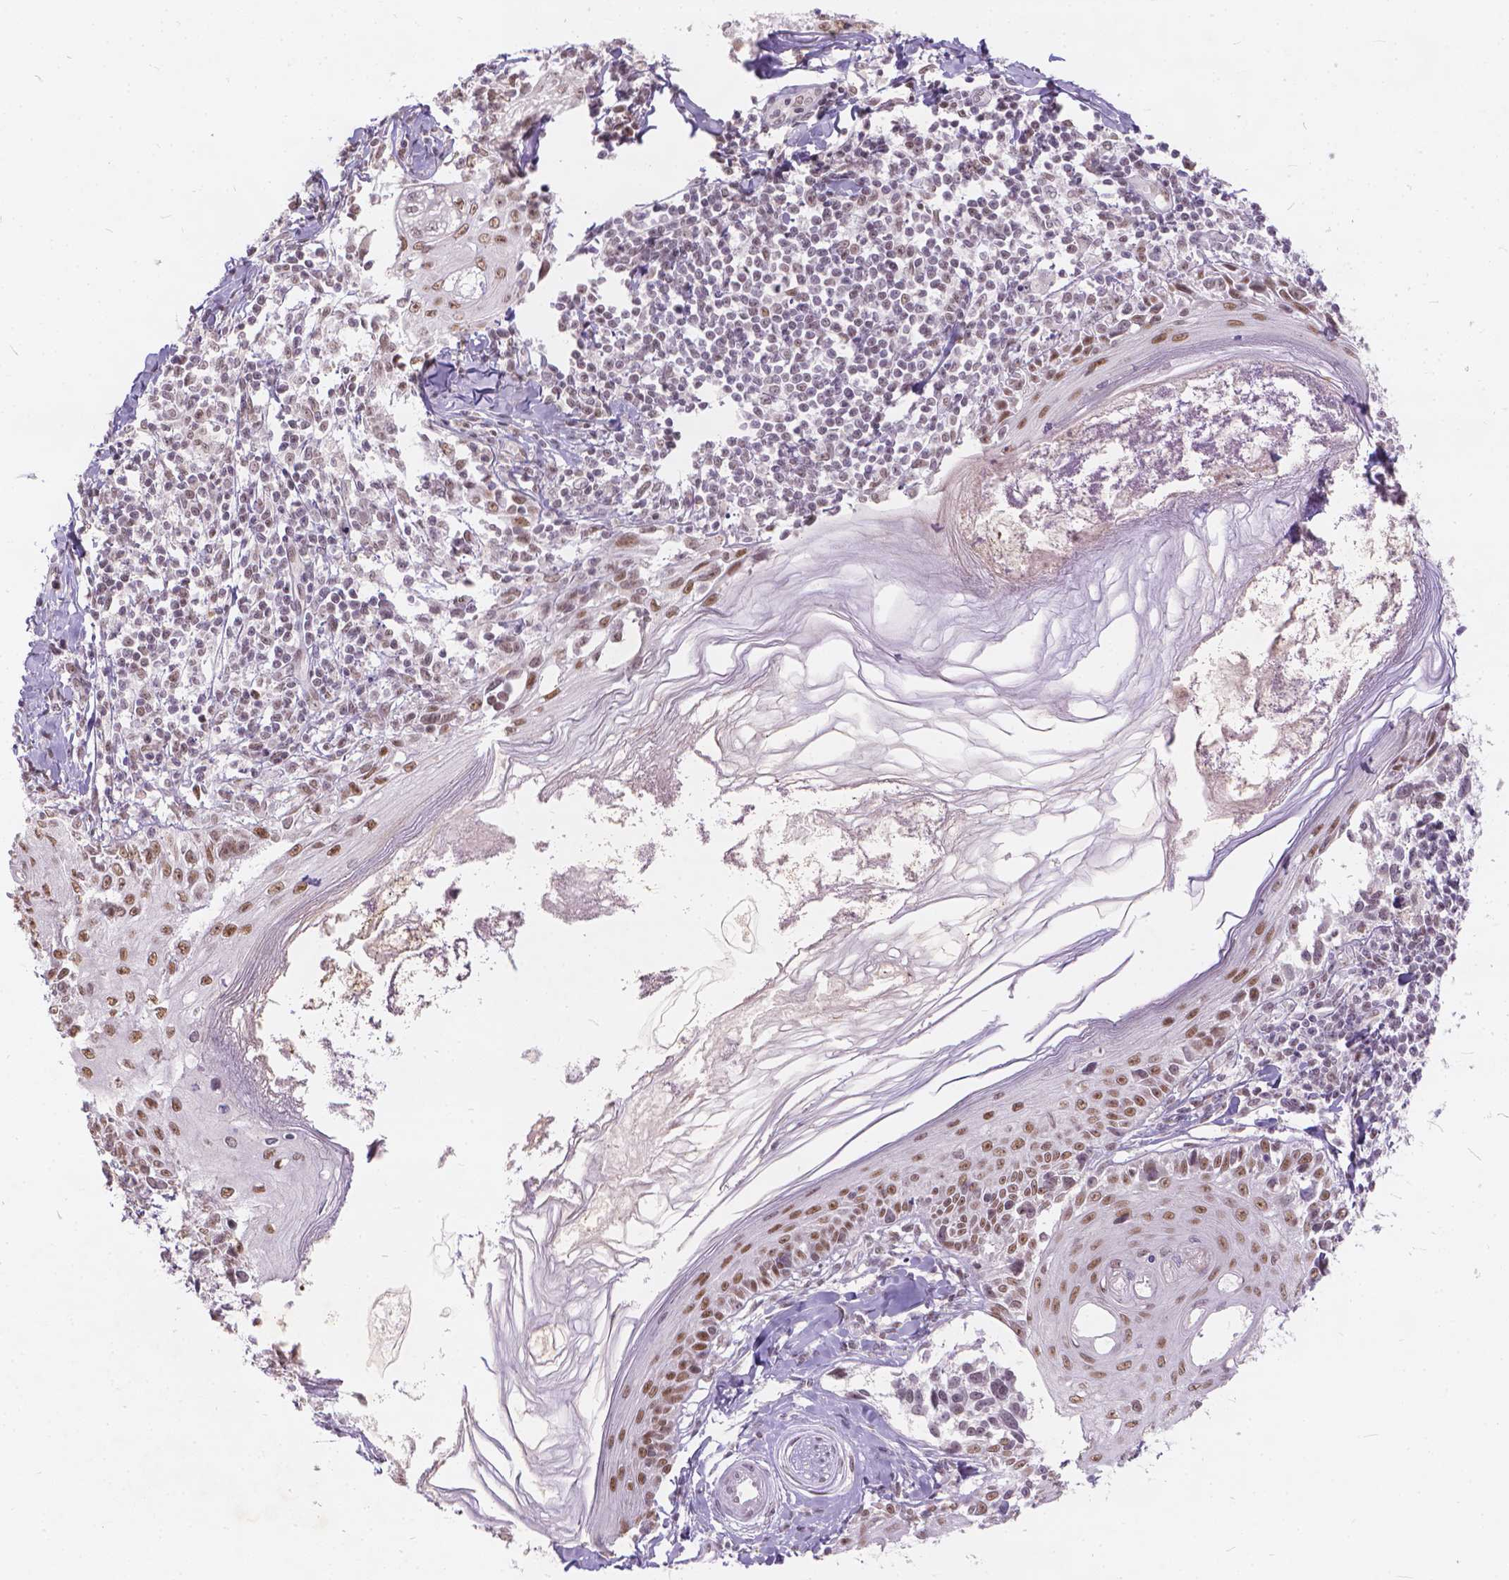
{"staining": {"intensity": "weak", "quantity": ">75%", "location": "nuclear"}, "tissue": "melanoma", "cell_type": "Tumor cells", "image_type": "cancer", "snomed": [{"axis": "morphology", "description": "Malignant melanoma, NOS"}, {"axis": "topography", "description": "Skin"}], "caption": "This is an image of IHC staining of malignant melanoma, which shows weak staining in the nuclear of tumor cells.", "gene": "FAM53A", "patient": {"sex": "female", "age": 86}}